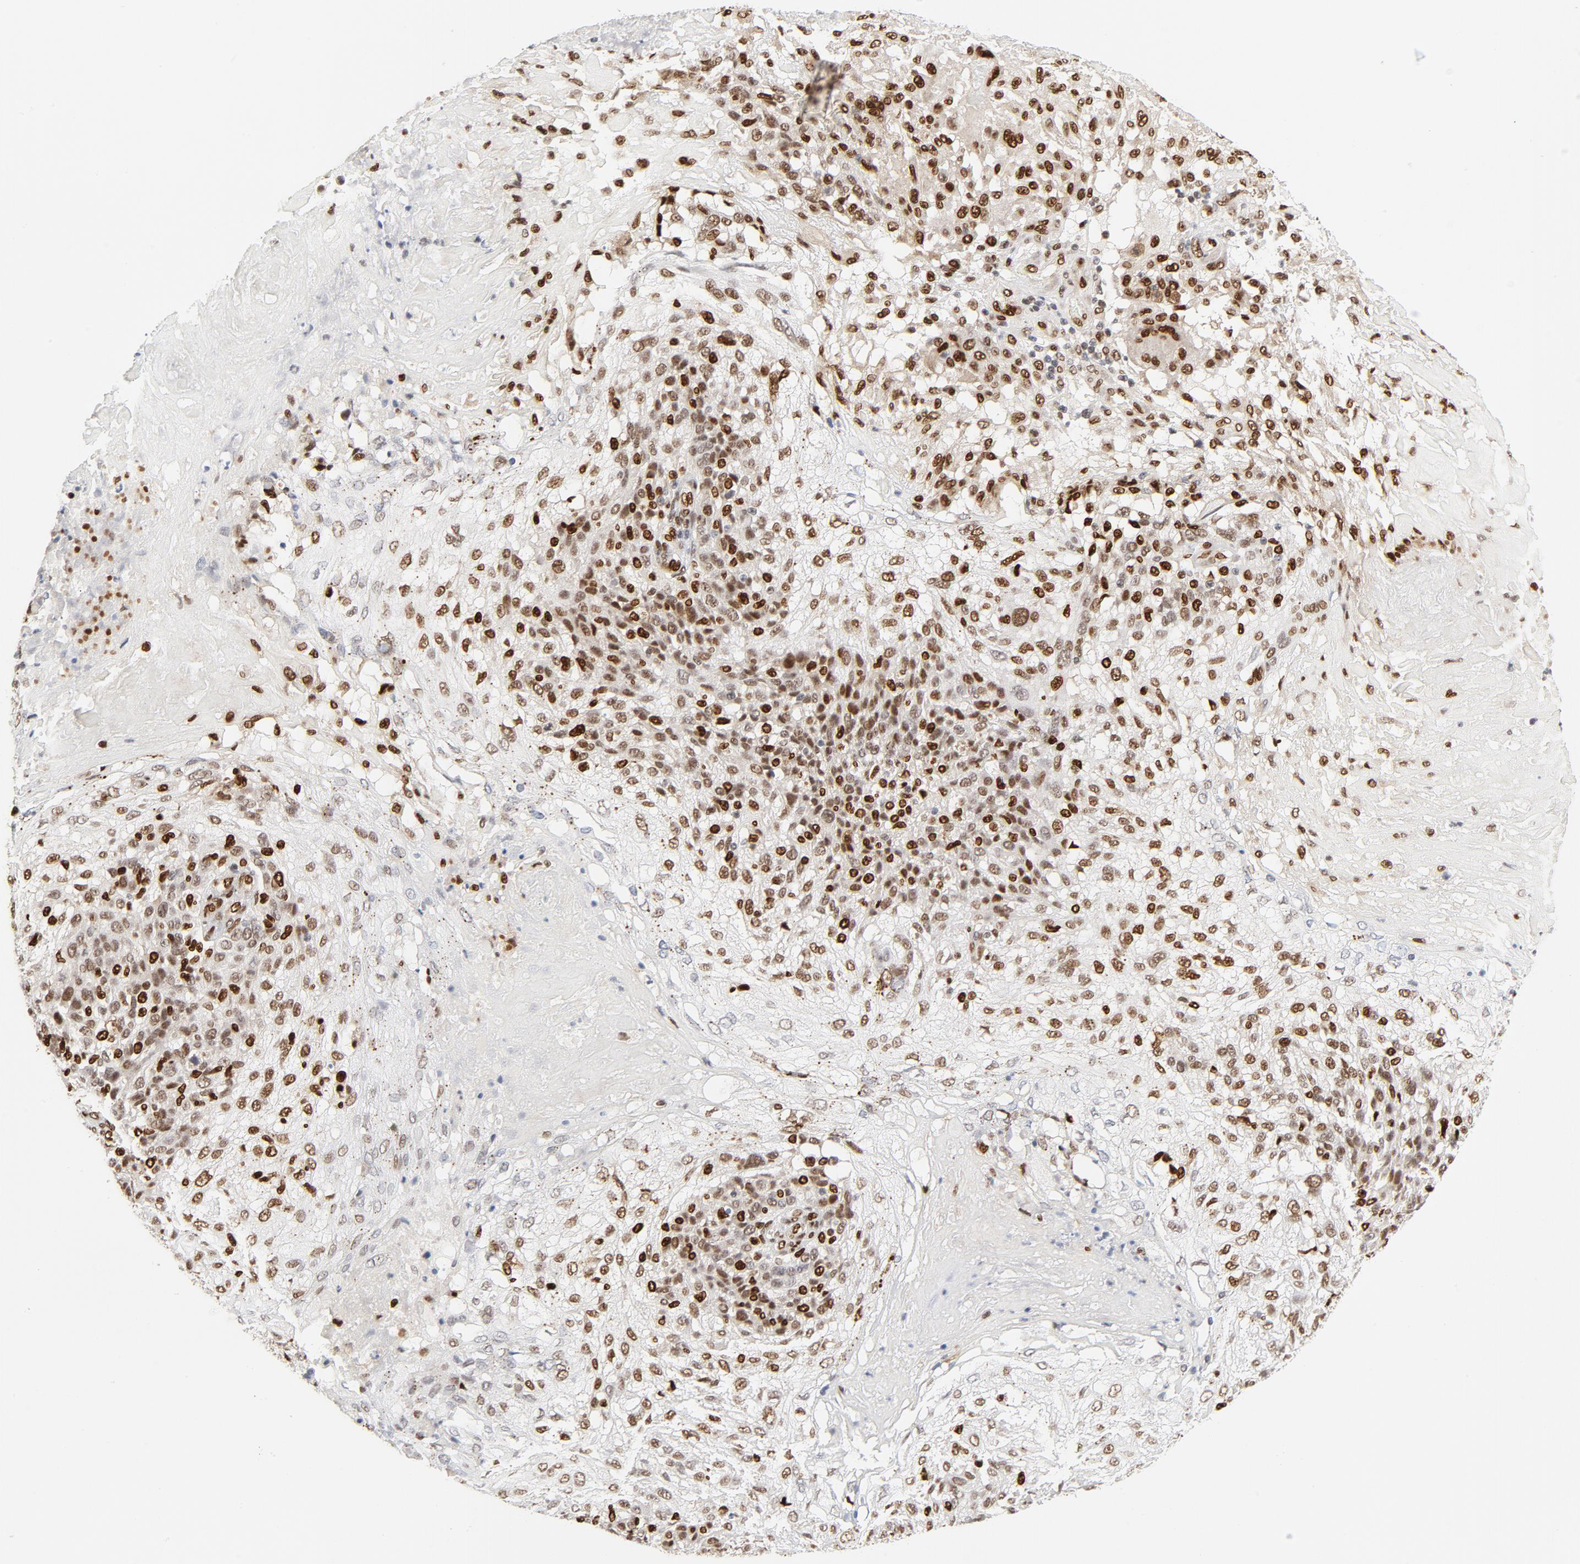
{"staining": {"intensity": "strong", "quantity": "<25%", "location": "nuclear"}, "tissue": "skin cancer", "cell_type": "Tumor cells", "image_type": "cancer", "snomed": [{"axis": "morphology", "description": "Normal tissue, NOS"}, {"axis": "morphology", "description": "Squamous cell carcinoma, NOS"}, {"axis": "topography", "description": "Skin"}], "caption": "This photomicrograph reveals IHC staining of human skin cancer, with medium strong nuclear positivity in about <25% of tumor cells.", "gene": "MEF2A", "patient": {"sex": "female", "age": 83}}